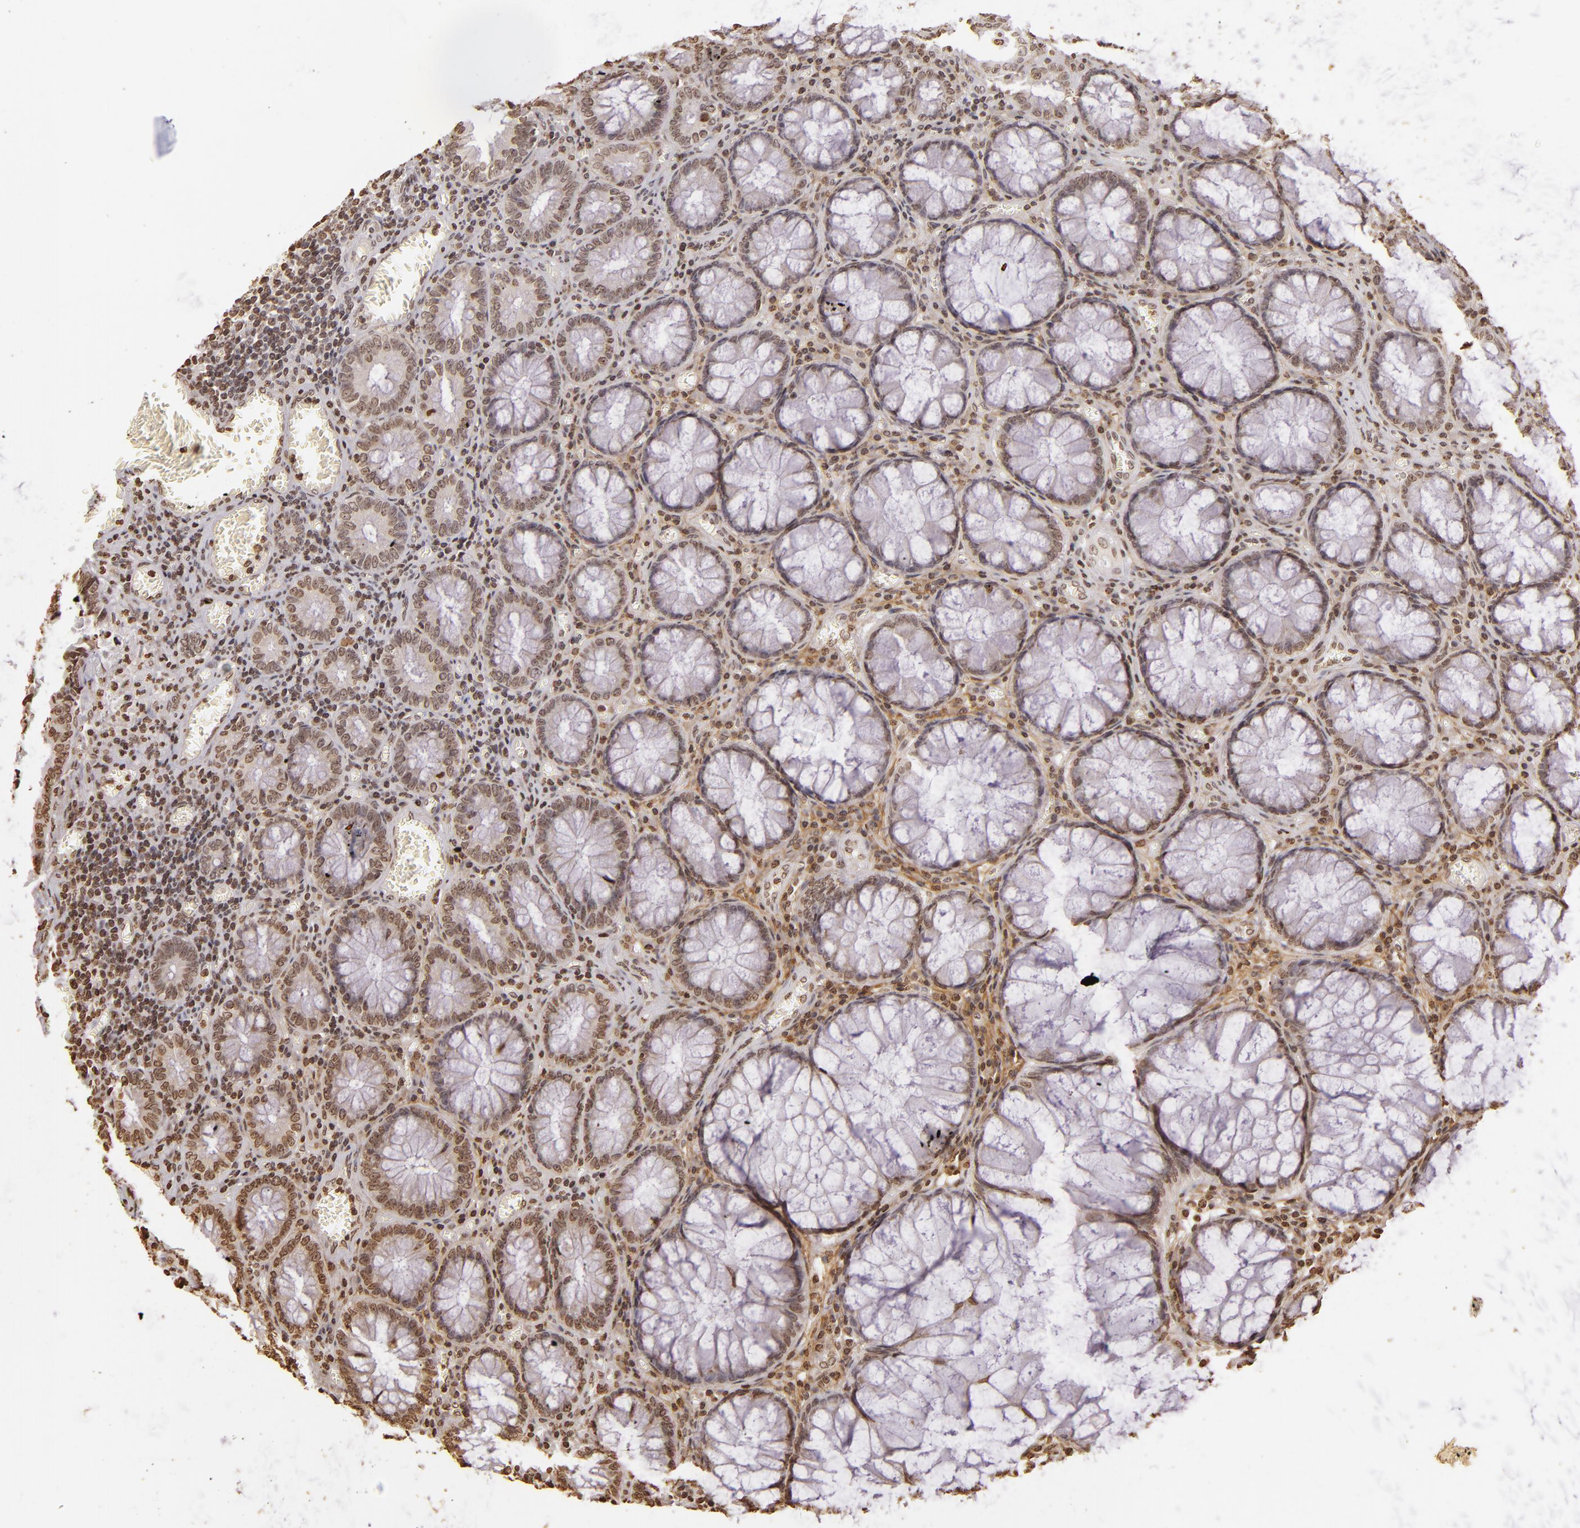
{"staining": {"intensity": "moderate", "quantity": ">75%", "location": "nuclear"}, "tissue": "colorectal cancer", "cell_type": "Tumor cells", "image_type": "cancer", "snomed": [{"axis": "morphology", "description": "Adenocarcinoma, NOS"}, {"axis": "topography", "description": "Rectum"}], "caption": "About >75% of tumor cells in colorectal cancer display moderate nuclear protein positivity as visualized by brown immunohistochemical staining.", "gene": "THRB", "patient": {"sex": "female", "age": 98}}